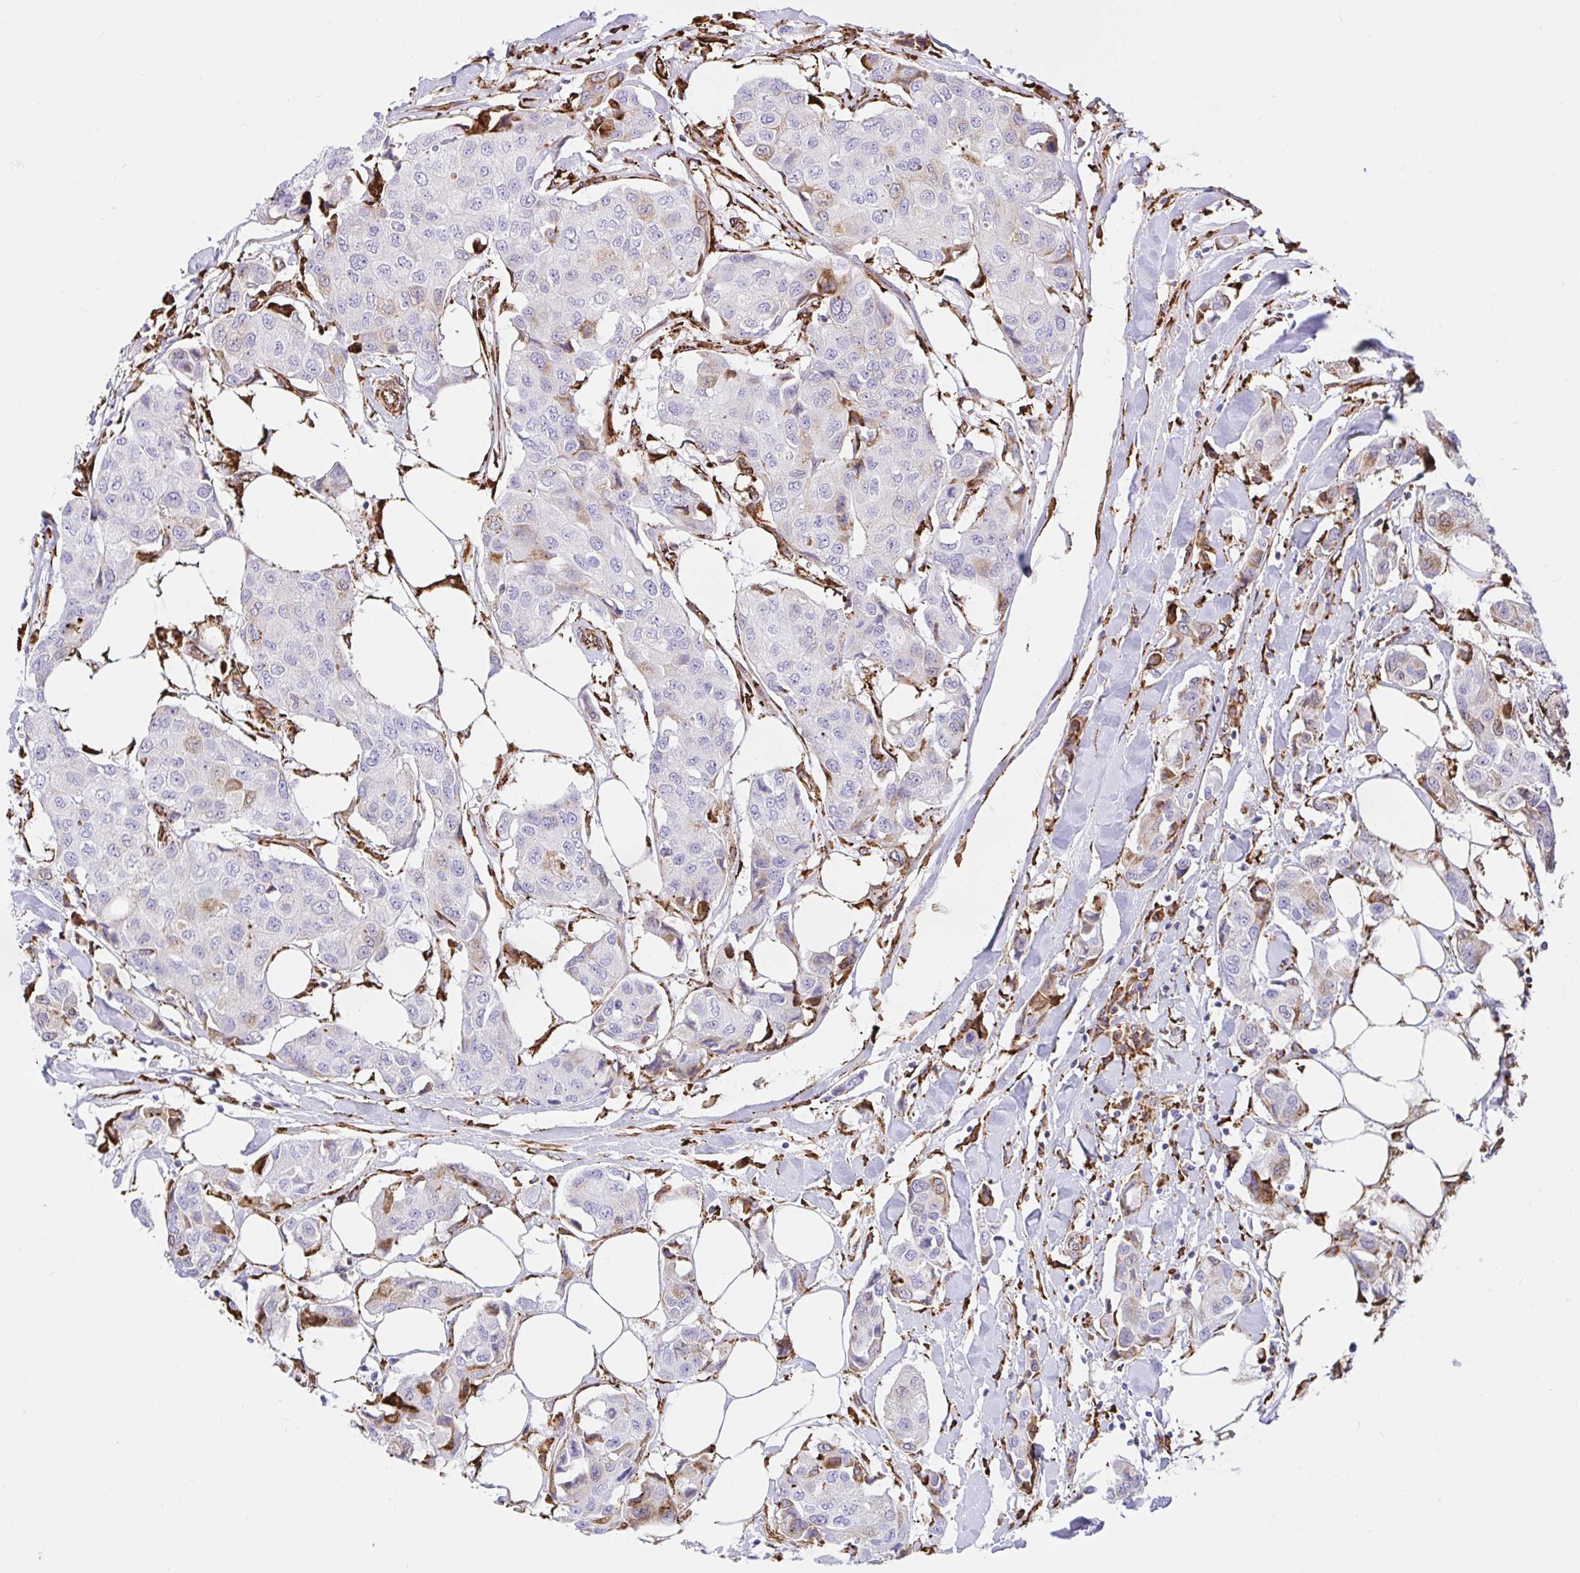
{"staining": {"intensity": "weak", "quantity": "<25%", "location": "cytoplasmic/membranous"}, "tissue": "breast cancer", "cell_type": "Tumor cells", "image_type": "cancer", "snomed": [{"axis": "morphology", "description": "Duct carcinoma"}, {"axis": "topography", "description": "Breast"}, {"axis": "topography", "description": "Lymph node"}], "caption": "Breast cancer was stained to show a protein in brown. There is no significant staining in tumor cells.", "gene": "CLGN", "patient": {"sex": "female", "age": 80}}